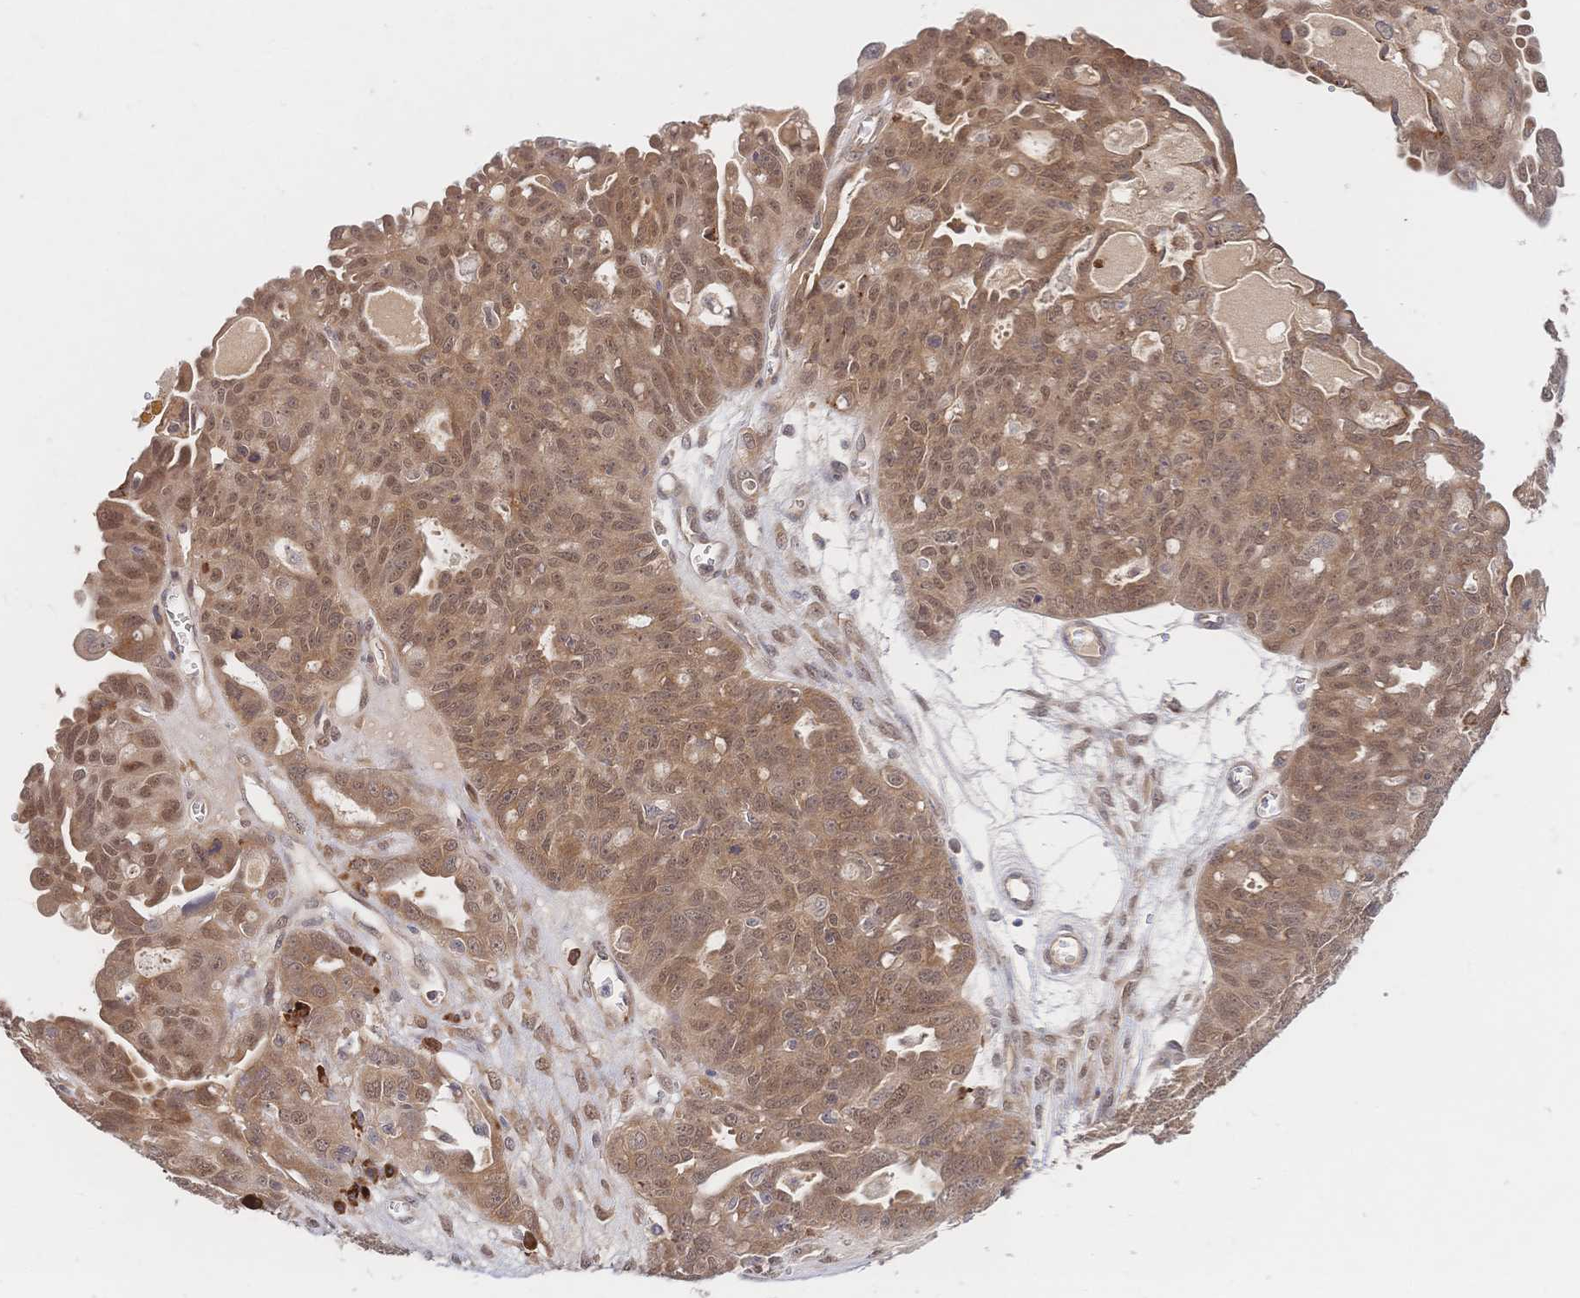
{"staining": {"intensity": "moderate", "quantity": ">75%", "location": "cytoplasmic/membranous,nuclear"}, "tissue": "ovarian cancer", "cell_type": "Tumor cells", "image_type": "cancer", "snomed": [{"axis": "morphology", "description": "Carcinoma, endometroid"}, {"axis": "topography", "description": "Ovary"}], "caption": "This micrograph demonstrates immunohistochemistry (IHC) staining of human endometroid carcinoma (ovarian), with medium moderate cytoplasmic/membranous and nuclear positivity in about >75% of tumor cells.", "gene": "LMO4", "patient": {"sex": "female", "age": 70}}